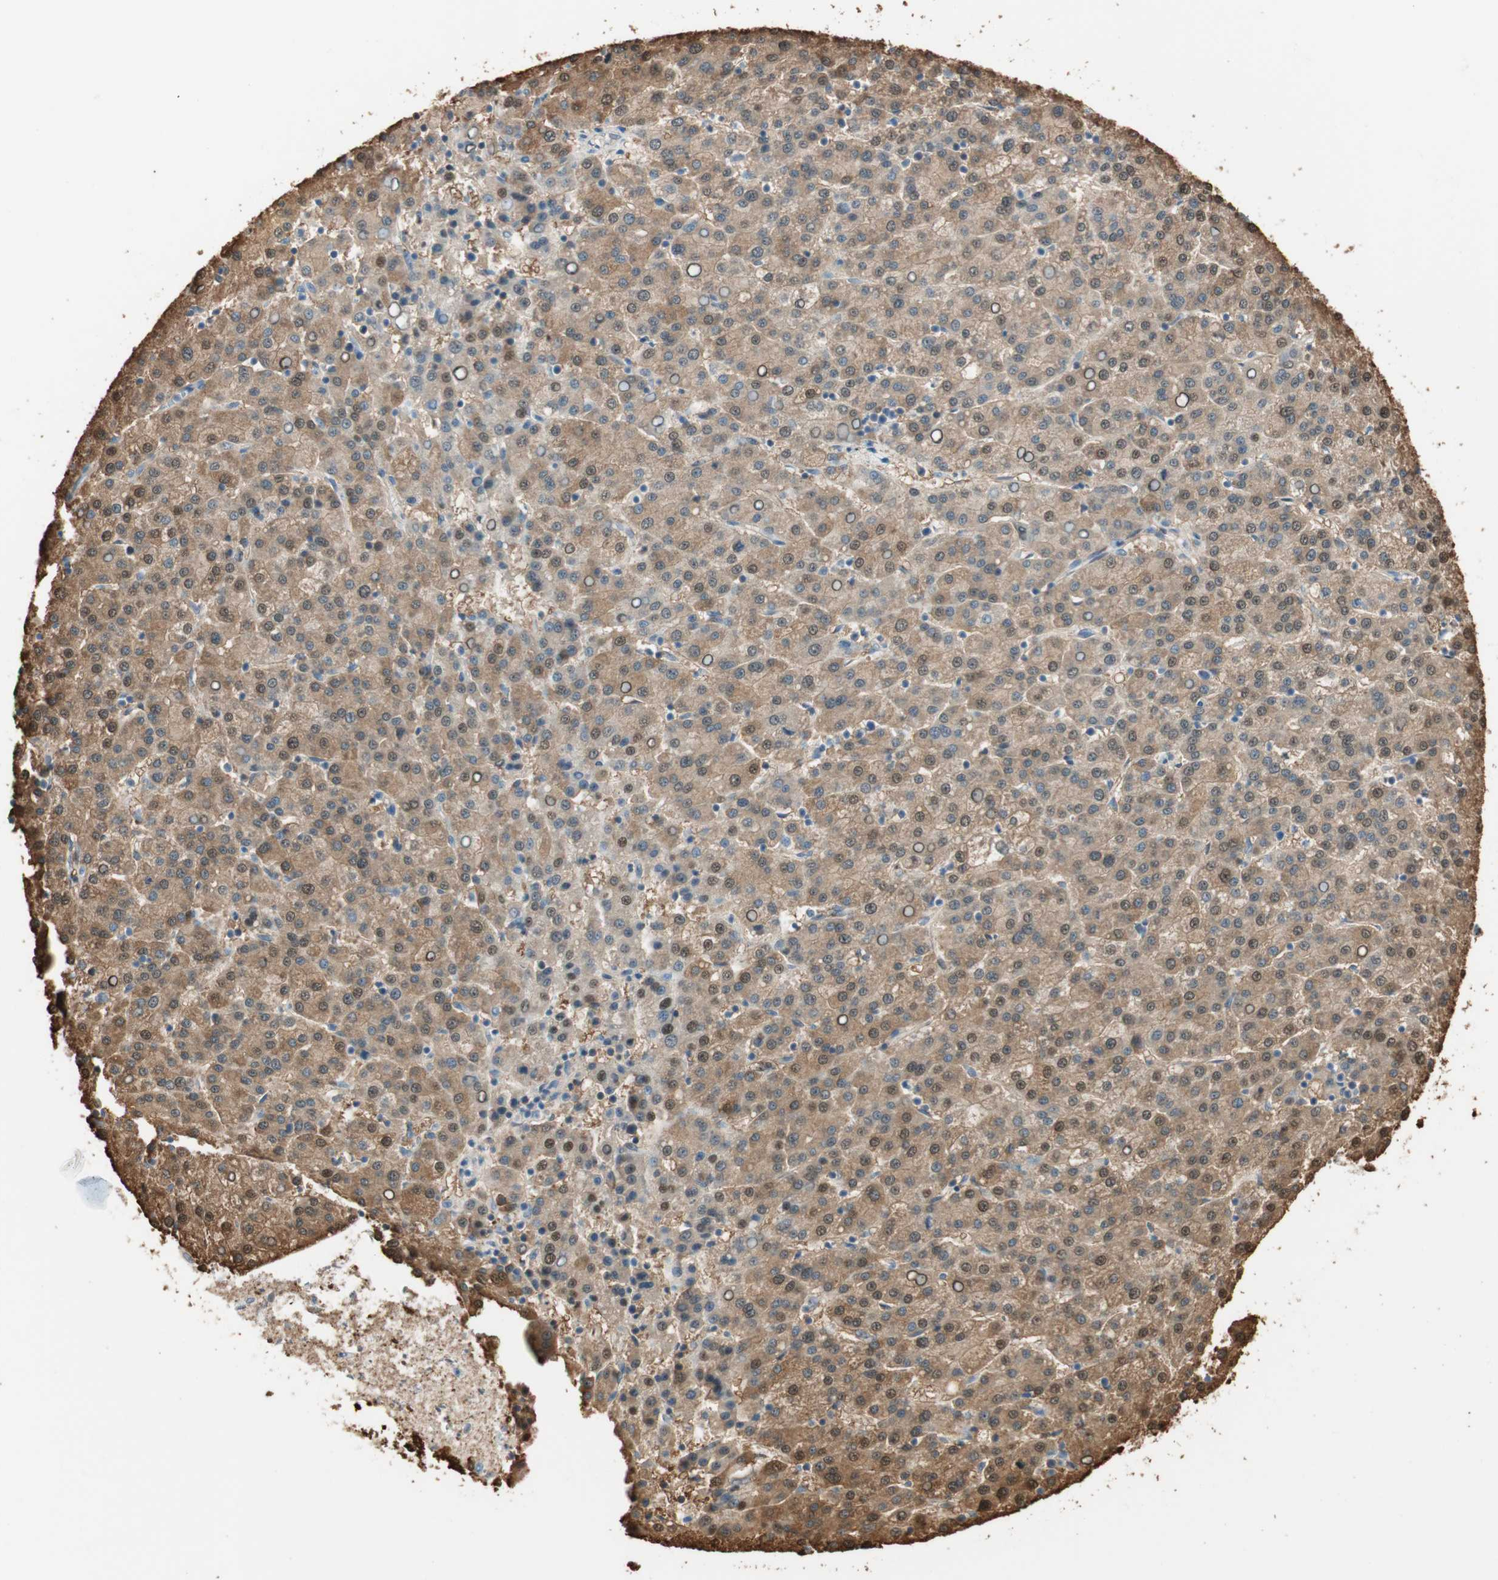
{"staining": {"intensity": "moderate", "quantity": ">75%", "location": "cytoplasmic/membranous,nuclear"}, "tissue": "liver cancer", "cell_type": "Tumor cells", "image_type": "cancer", "snomed": [{"axis": "morphology", "description": "Carcinoma, Hepatocellular, NOS"}, {"axis": "topography", "description": "Liver"}], "caption": "High-magnification brightfield microscopy of liver cancer stained with DAB (brown) and counterstained with hematoxylin (blue). tumor cells exhibit moderate cytoplasmic/membranous and nuclear expression is appreciated in approximately>75% of cells.", "gene": "CDK3", "patient": {"sex": "female", "age": 58}}